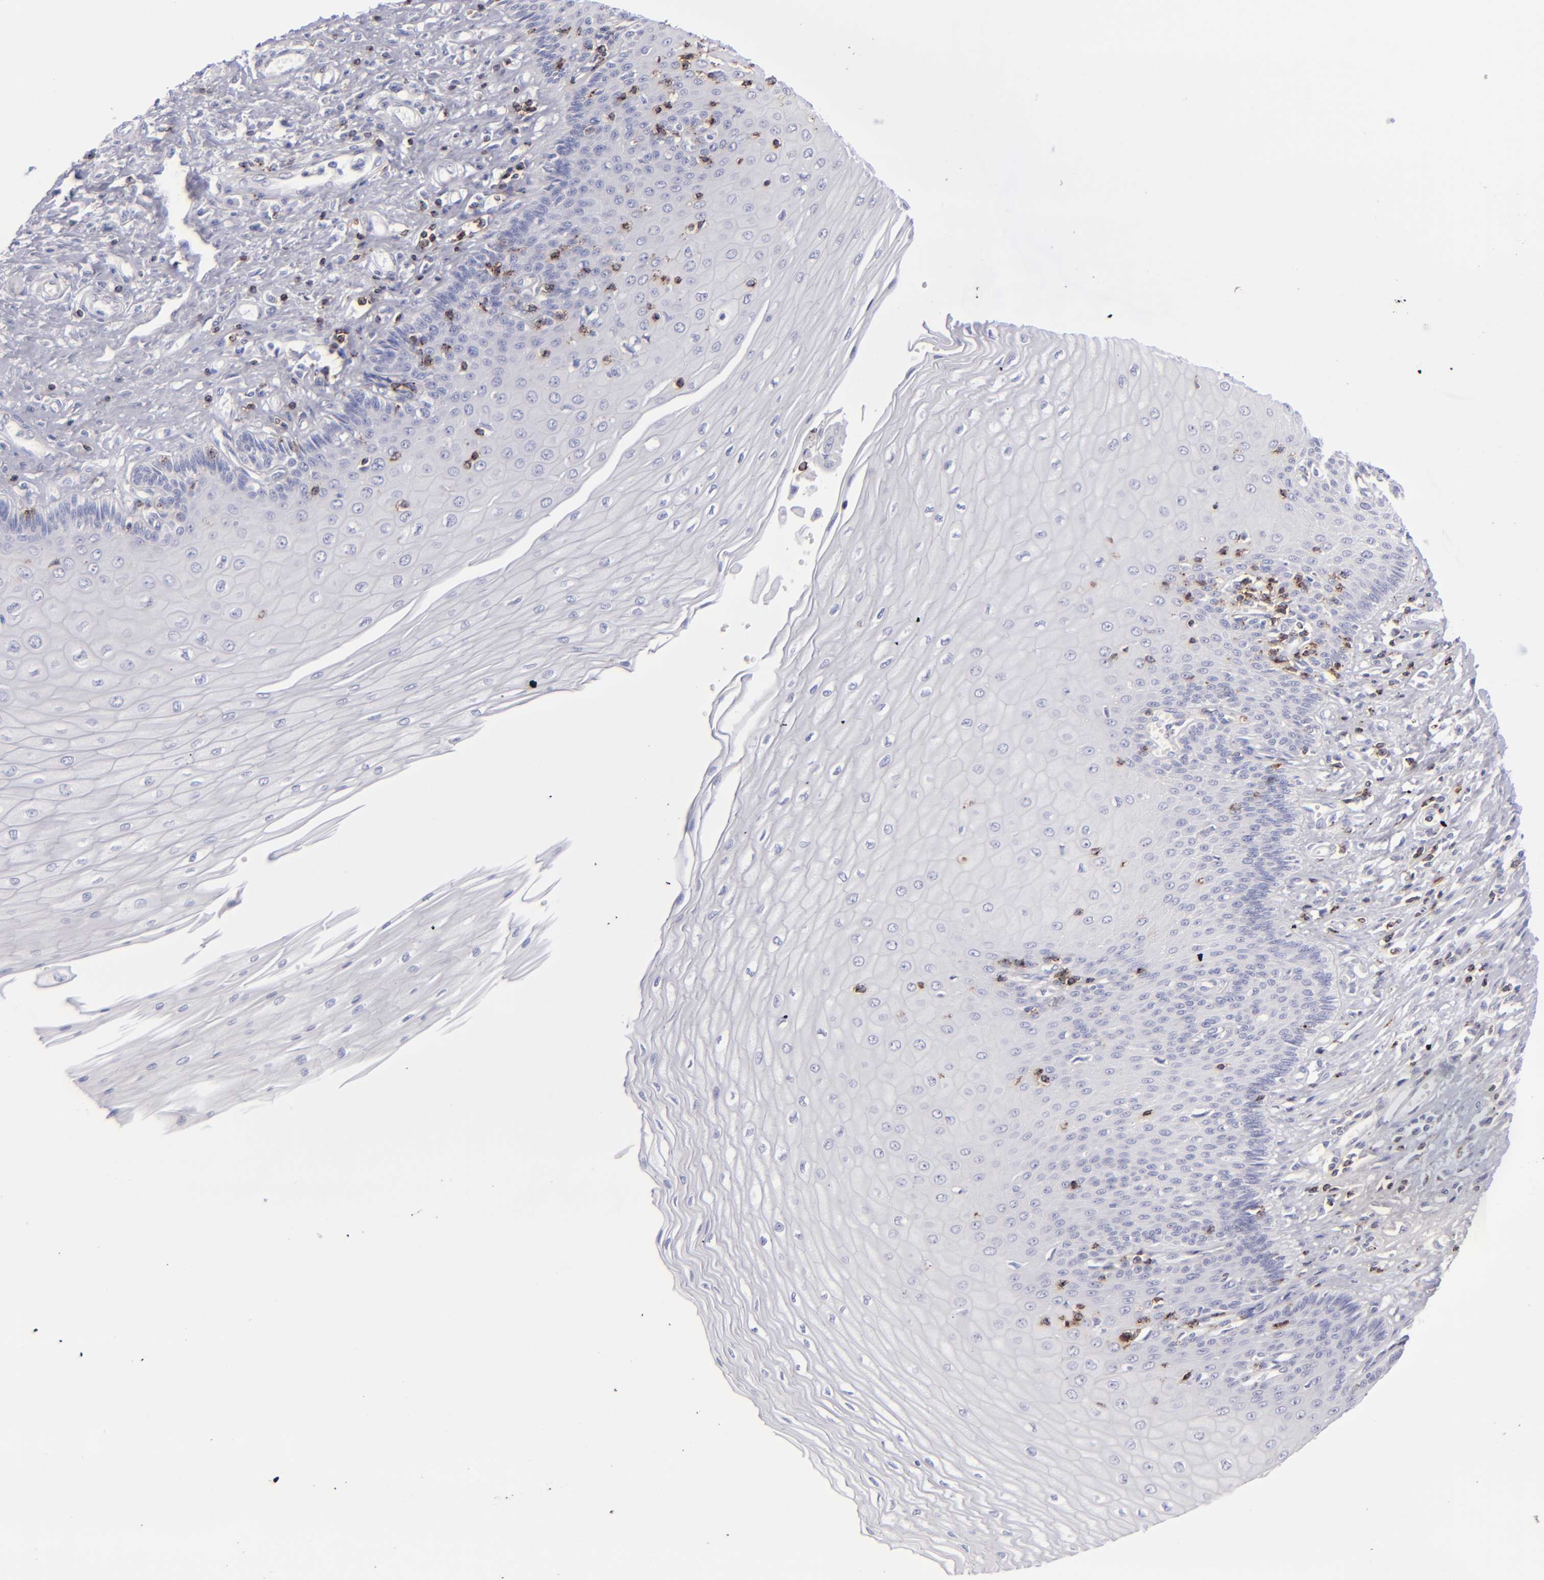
{"staining": {"intensity": "negative", "quantity": "none", "location": "none"}, "tissue": "esophagus", "cell_type": "Squamous epithelial cells", "image_type": "normal", "snomed": [{"axis": "morphology", "description": "Normal tissue, NOS"}, {"axis": "topography", "description": "Esophagus"}], "caption": "Squamous epithelial cells show no significant positivity in benign esophagus.", "gene": "CD2", "patient": {"sex": "male", "age": 70}}